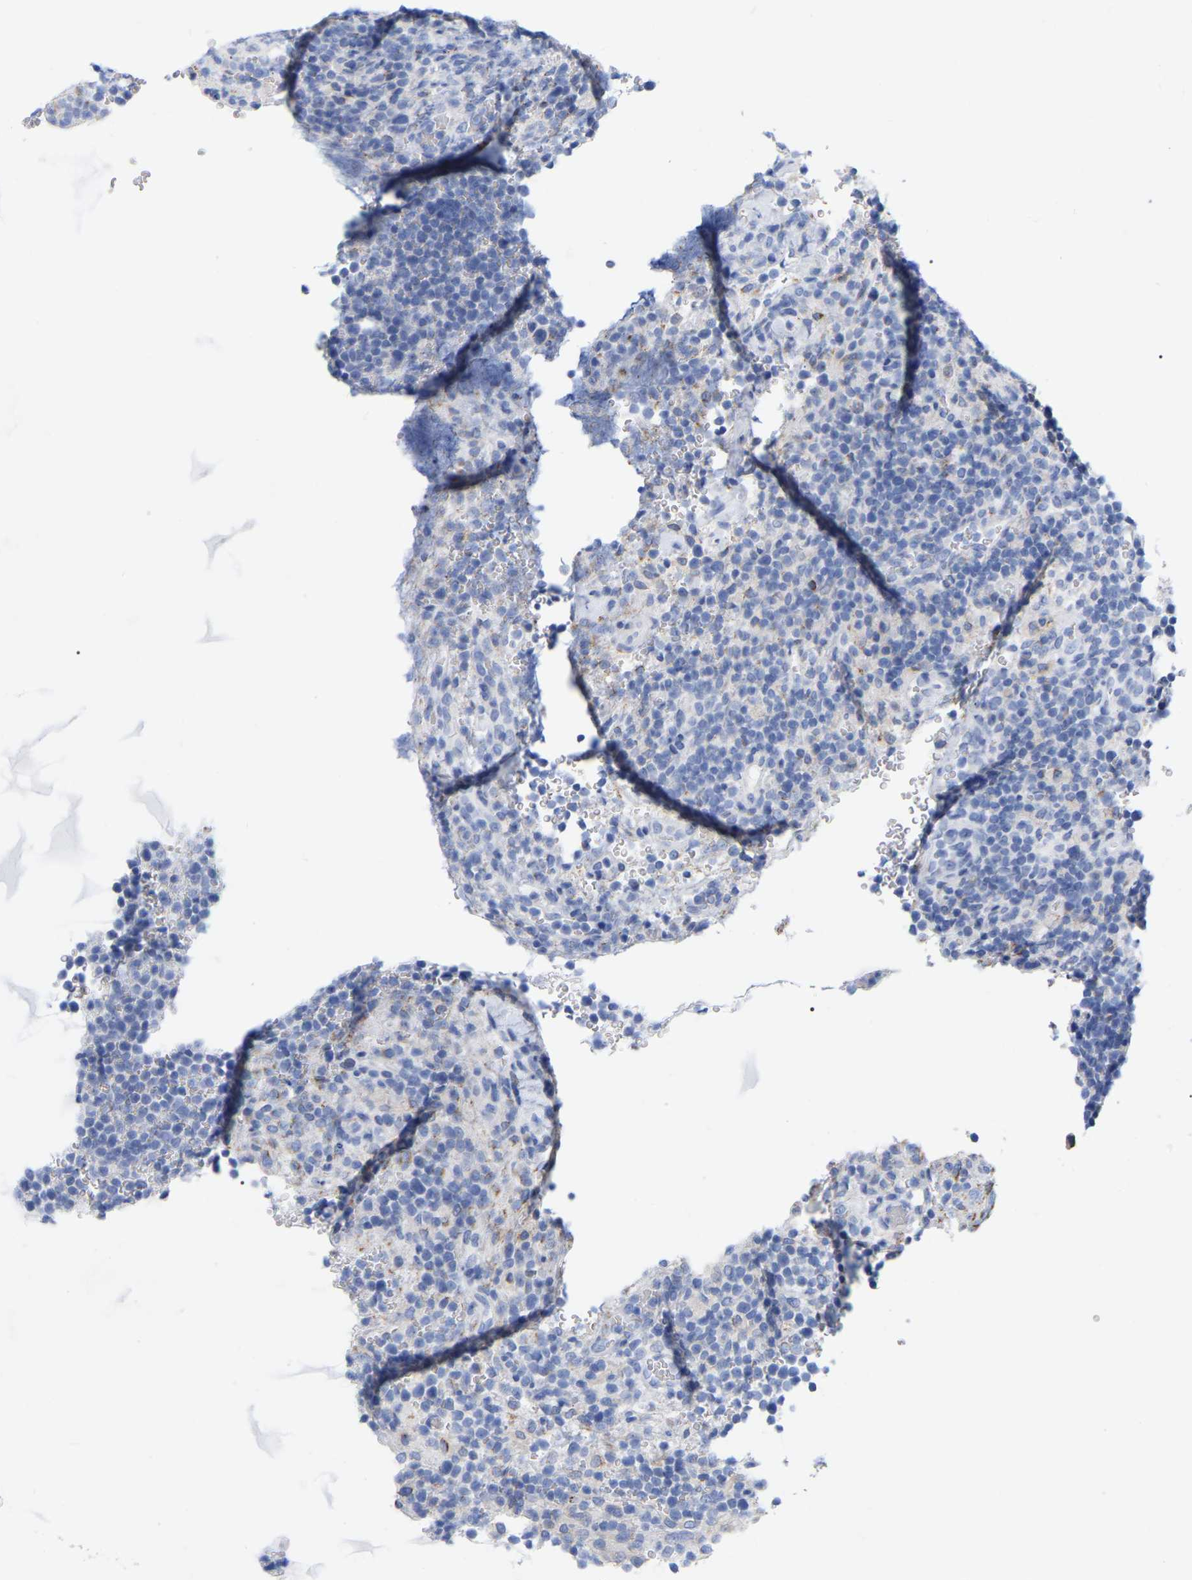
{"staining": {"intensity": "negative", "quantity": "none", "location": "none"}, "tissue": "lymphoma", "cell_type": "Tumor cells", "image_type": "cancer", "snomed": [{"axis": "morphology", "description": "Malignant lymphoma, non-Hodgkin's type, High grade"}, {"axis": "topography", "description": "Lymph node"}], "caption": "Histopathology image shows no protein expression in tumor cells of high-grade malignant lymphoma, non-Hodgkin's type tissue. Brightfield microscopy of IHC stained with DAB (brown) and hematoxylin (blue), captured at high magnification.", "gene": "STRIP2", "patient": {"sex": "male", "age": 61}}